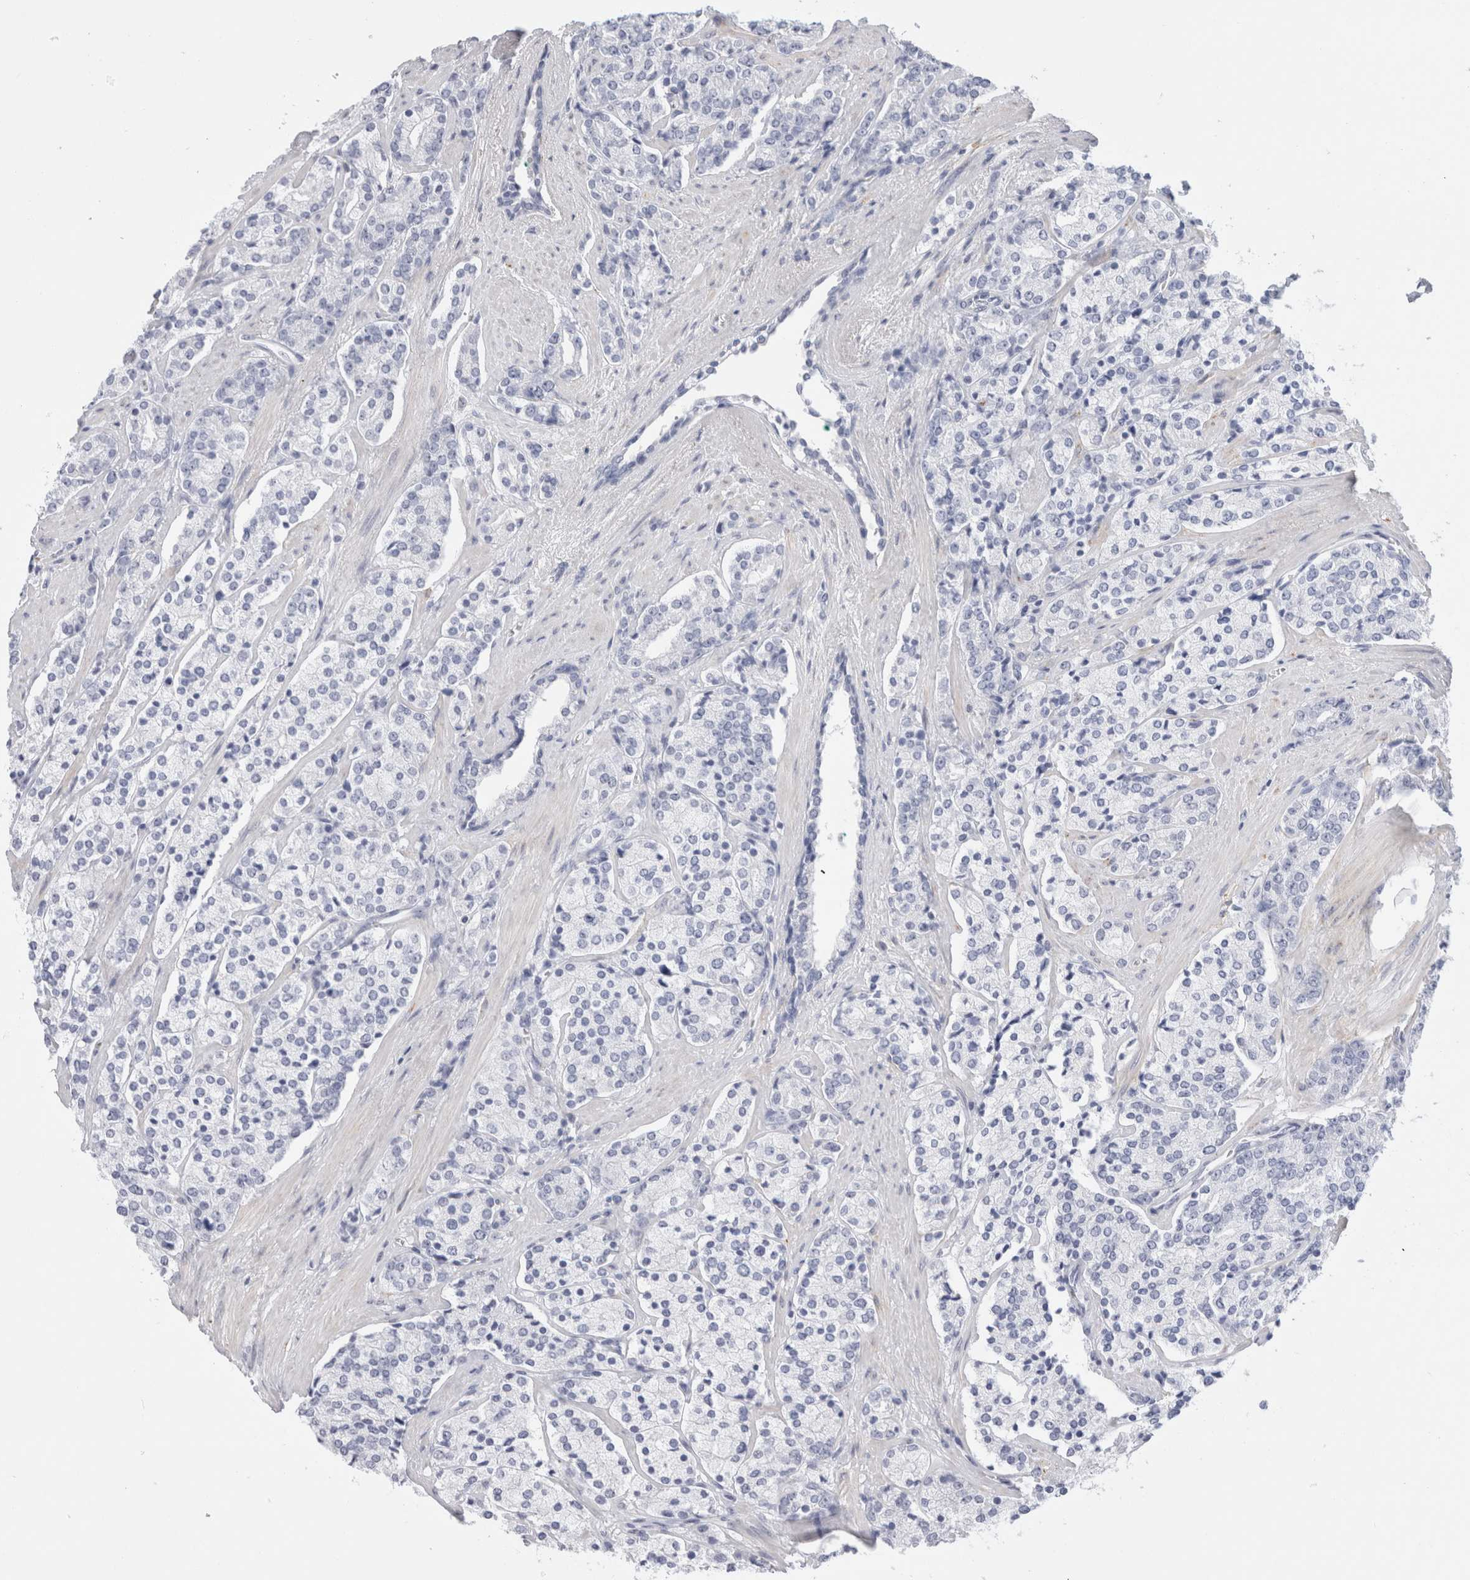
{"staining": {"intensity": "negative", "quantity": "none", "location": "none"}, "tissue": "prostate cancer", "cell_type": "Tumor cells", "image_type": "cancer", "snomed": [{"axis": "morphology", "description": "Adenocarcinoma, High grade"}, {"axis": "topography", "description": "Prostate"}], "caption": "The image exhibits no staining of tumor cells in prostate cancer (high-grade adenocarcinoma).", "gene": "MUC15", "patient": {"sex": "male", "age": 71}}